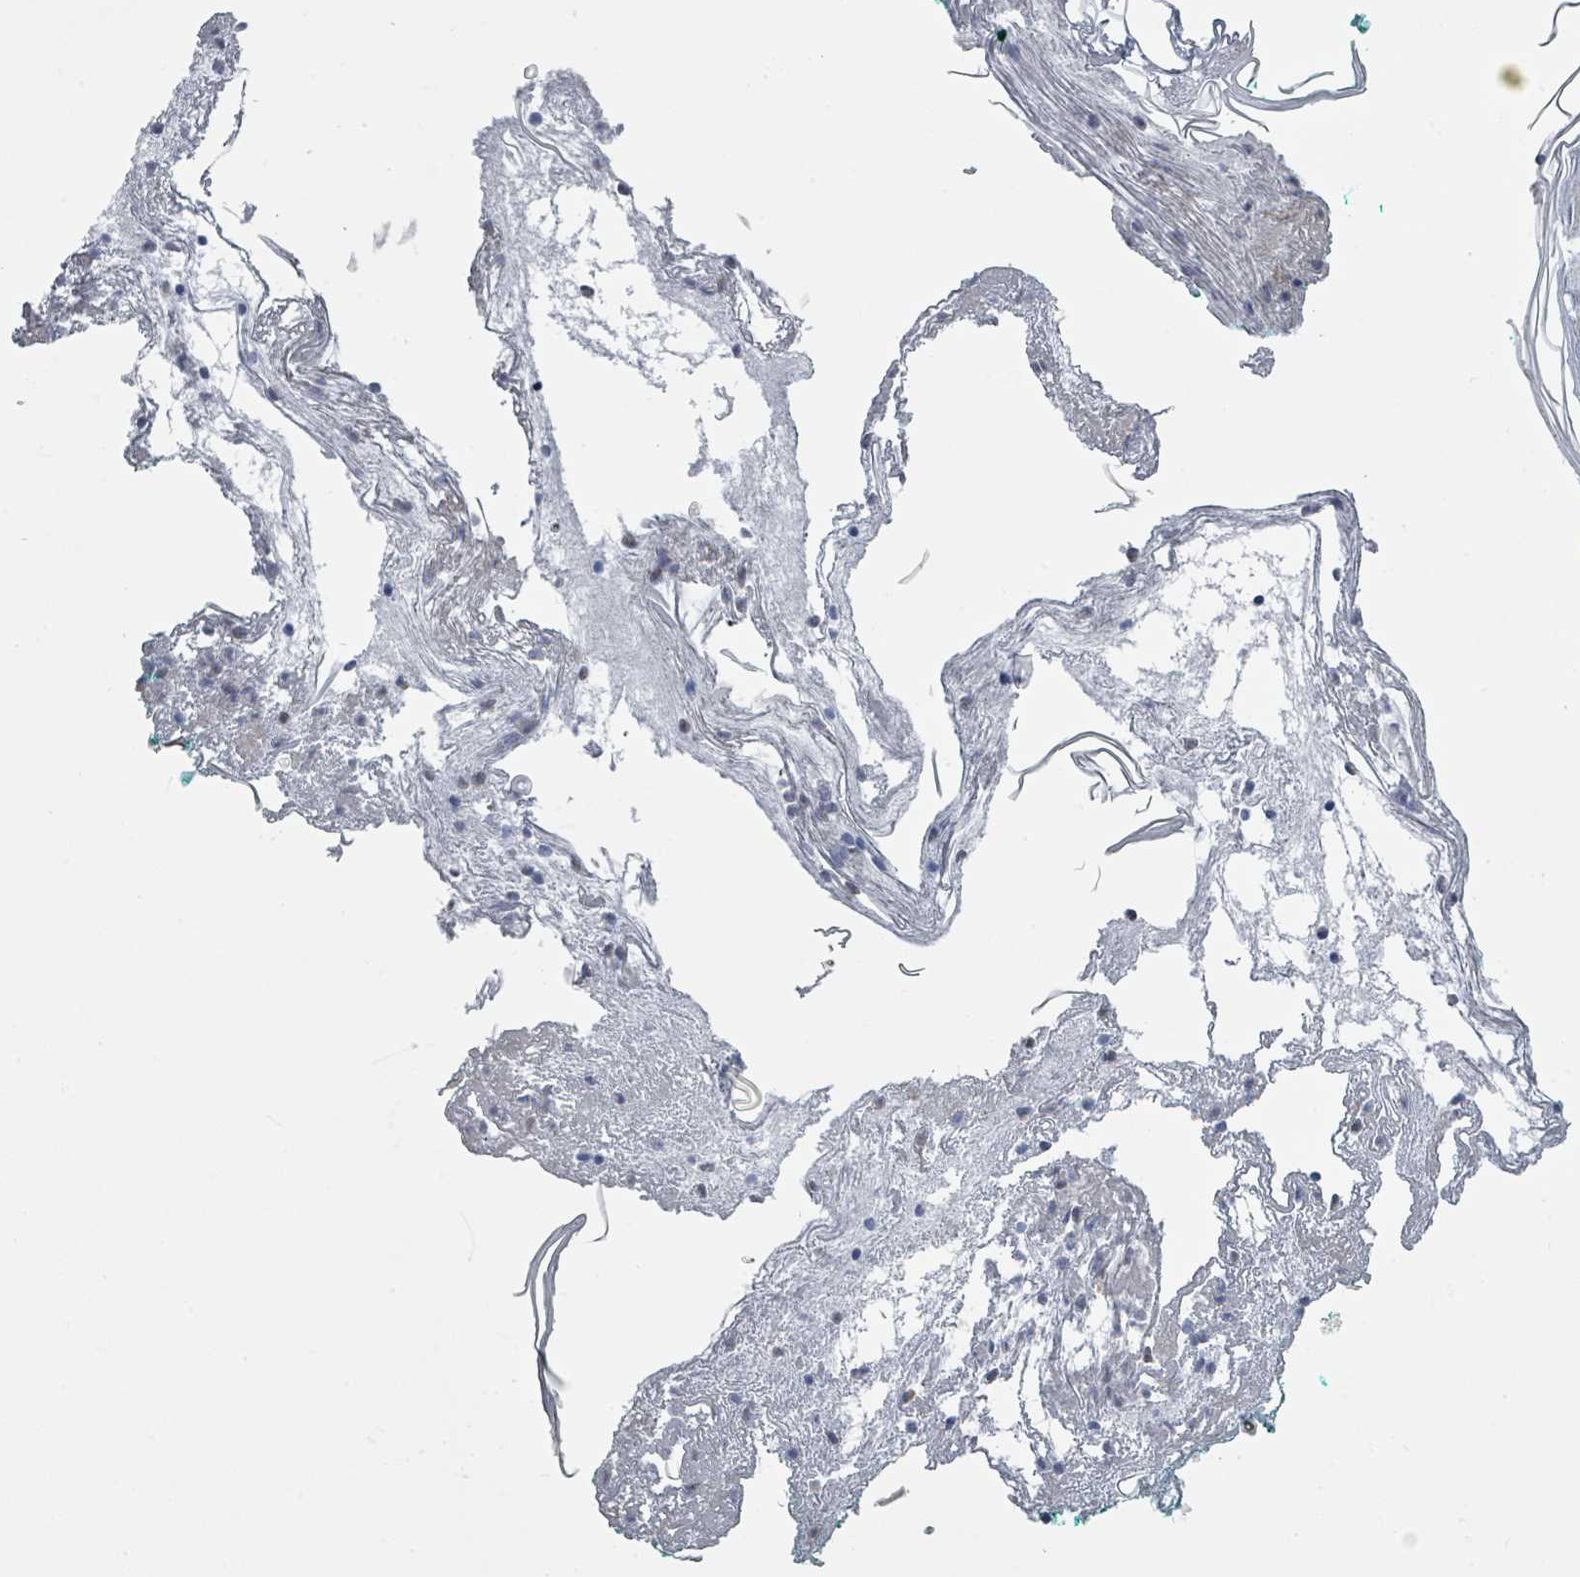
{"staining": {"intensity": "negative", "quantity": "none", "location": "none"}, "tissue": "skin", "cell_type": "Fibroblasts", "image_type": "normal", "snomed": [{"axis": "morphology", "description": "Normal tissue, NOS"}, {"axis": "morphology", "description": "Malignant melanoma, NOS"}, {"axis": "topography", "description": "Skin"}], "caption": "Protein analysis of normal skin demonstrates no significant staining in fibroblasts. (IHC, brightfield microscopy, high magnification).", "gene": "CT45A10", "patient": {"sex": "male", "age": 80}}